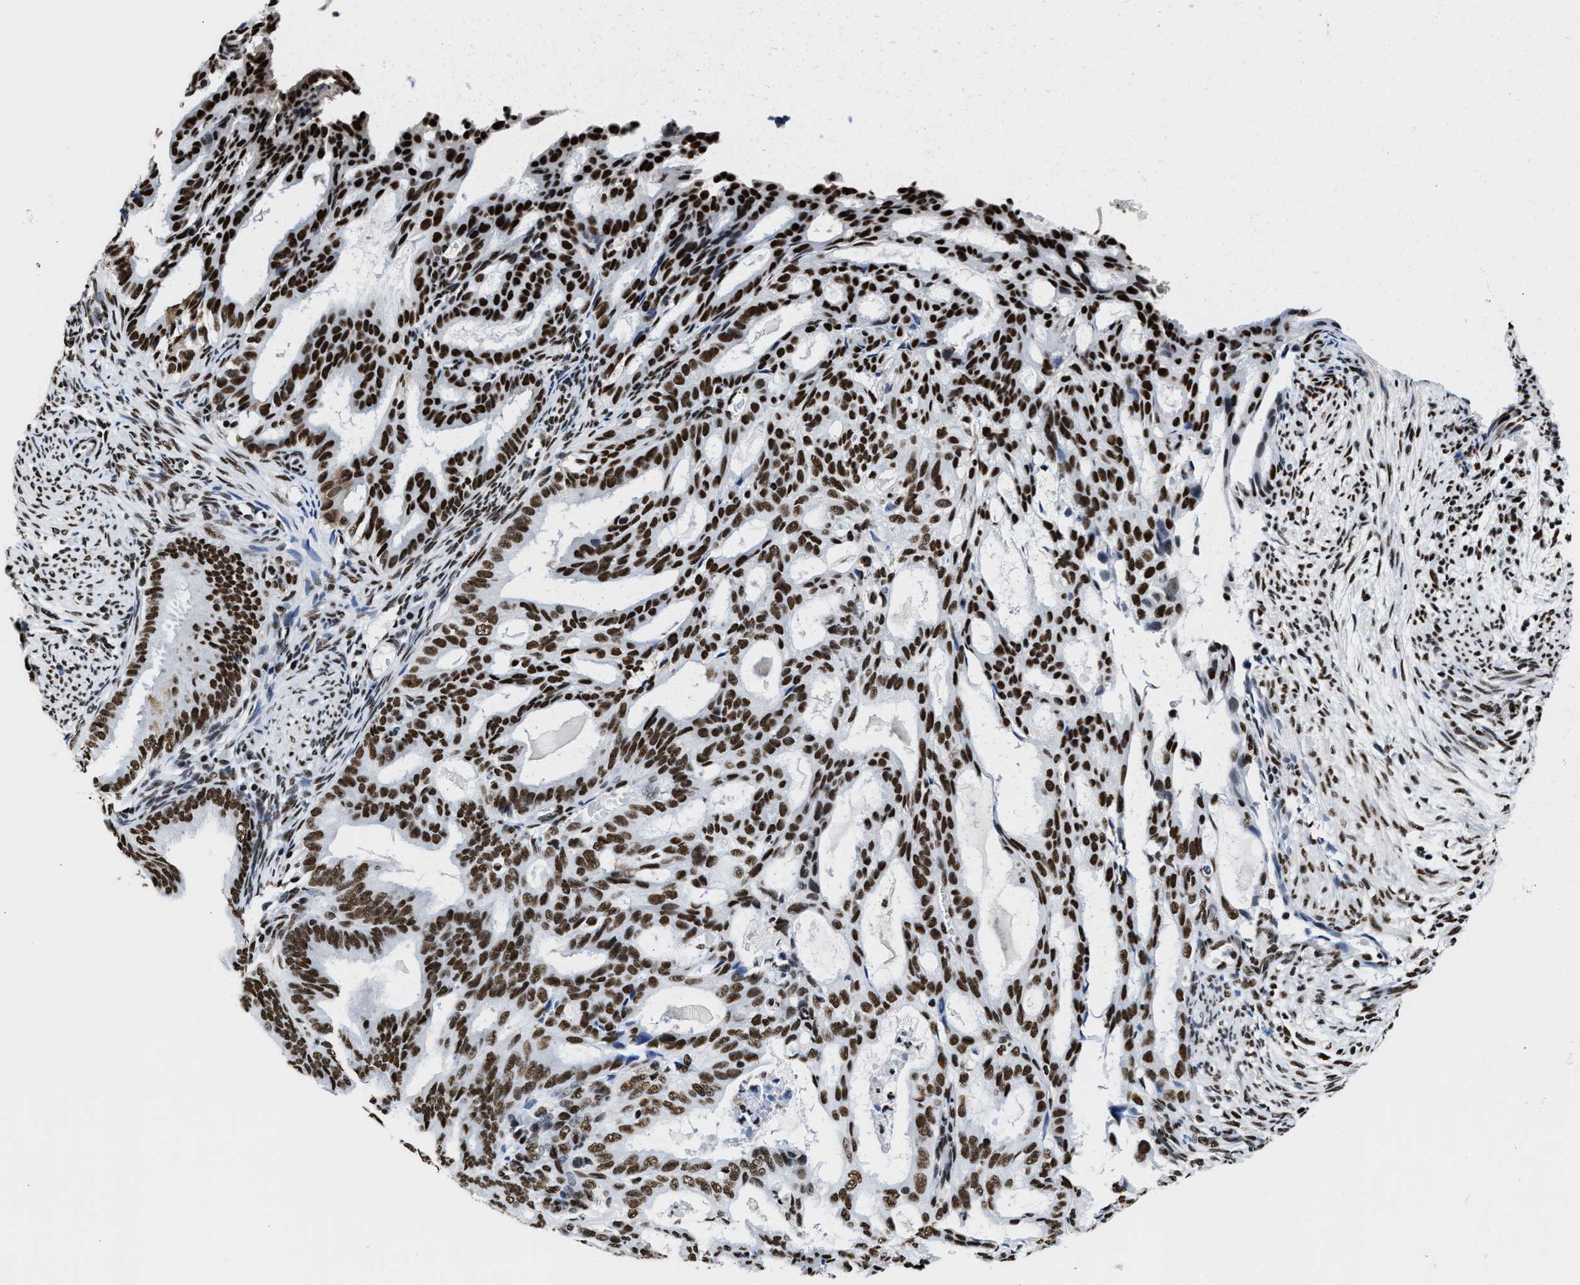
{"staining": {"intensity": "strong", "quantity": ">75%", "location": "nuclear"}, "tissue": "endometrial cancer", "cell_type": "Tumor cells", "image_type": "cancer", "snomed": [{"axis": "morphology", "description": "Adenocarcinoma, NOS"}, {"axis": "topography", "description": "Endometrium"}], "caption": "IHC of endometrial cancer reveals high levels of strong nuclear staining in about >75% of tumor cells.", "gene": "SMARCC2", "patient": {"sex": "female", "age": 58}}